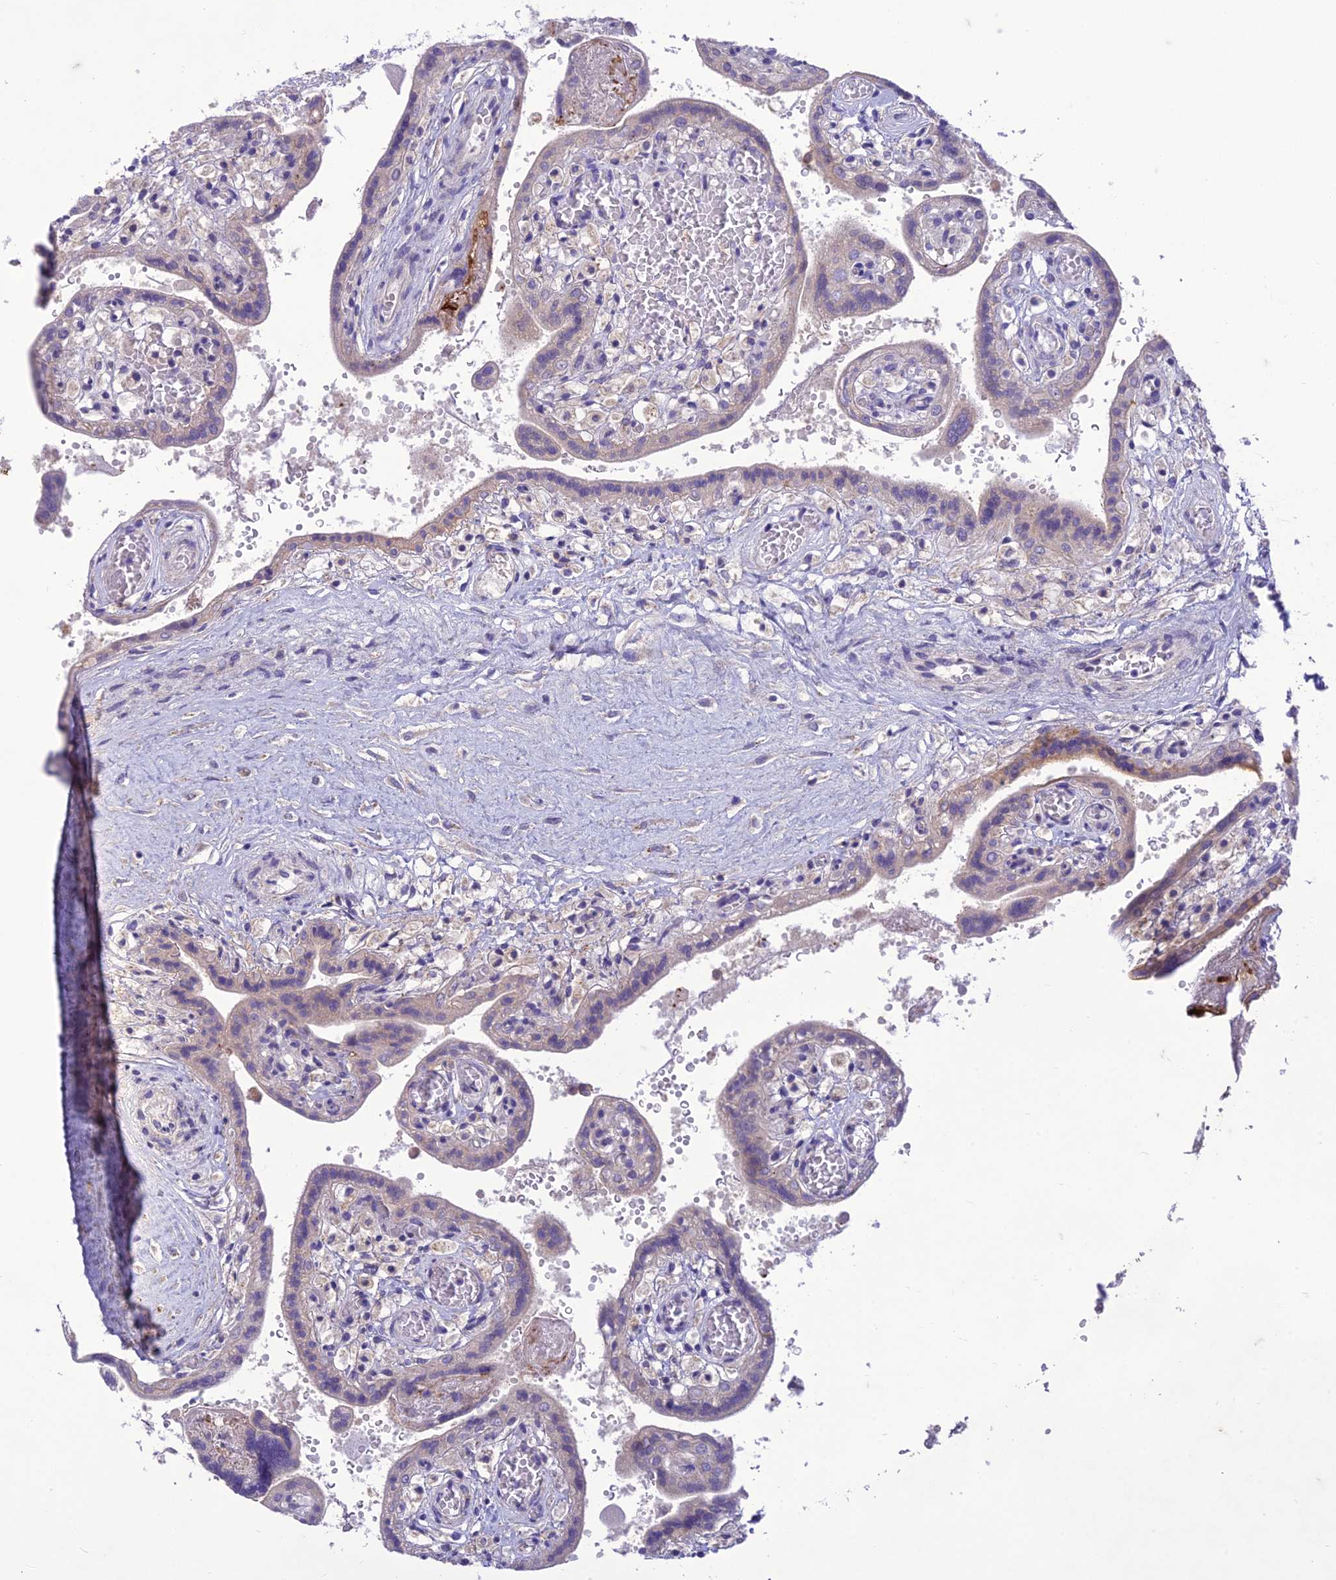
{"staining": {"intensity": "weak", "quantity": "25%-75%", "location": "nuclear"}, "tissue": "placenta", "cell_type": "Decidual cells", "image_type": "normal", "snomed": [{"axis": "morphology", "description": "Normal tissue, NOS"}, {"axis": "topography", "description": "Placenta"}], "caption": "Immunohistochemistry (DAB) staining of benign placenta exhibits weak nuclear protein staining in approximately 25%-75% of decidual cells. The protein of interest is stained brown, and the nuclei are stained in blue (DAB IHC with brightfield microscopy, high magnification).", "gene": "ITGAE", "patient": {"sex": "female", "age": 37}}